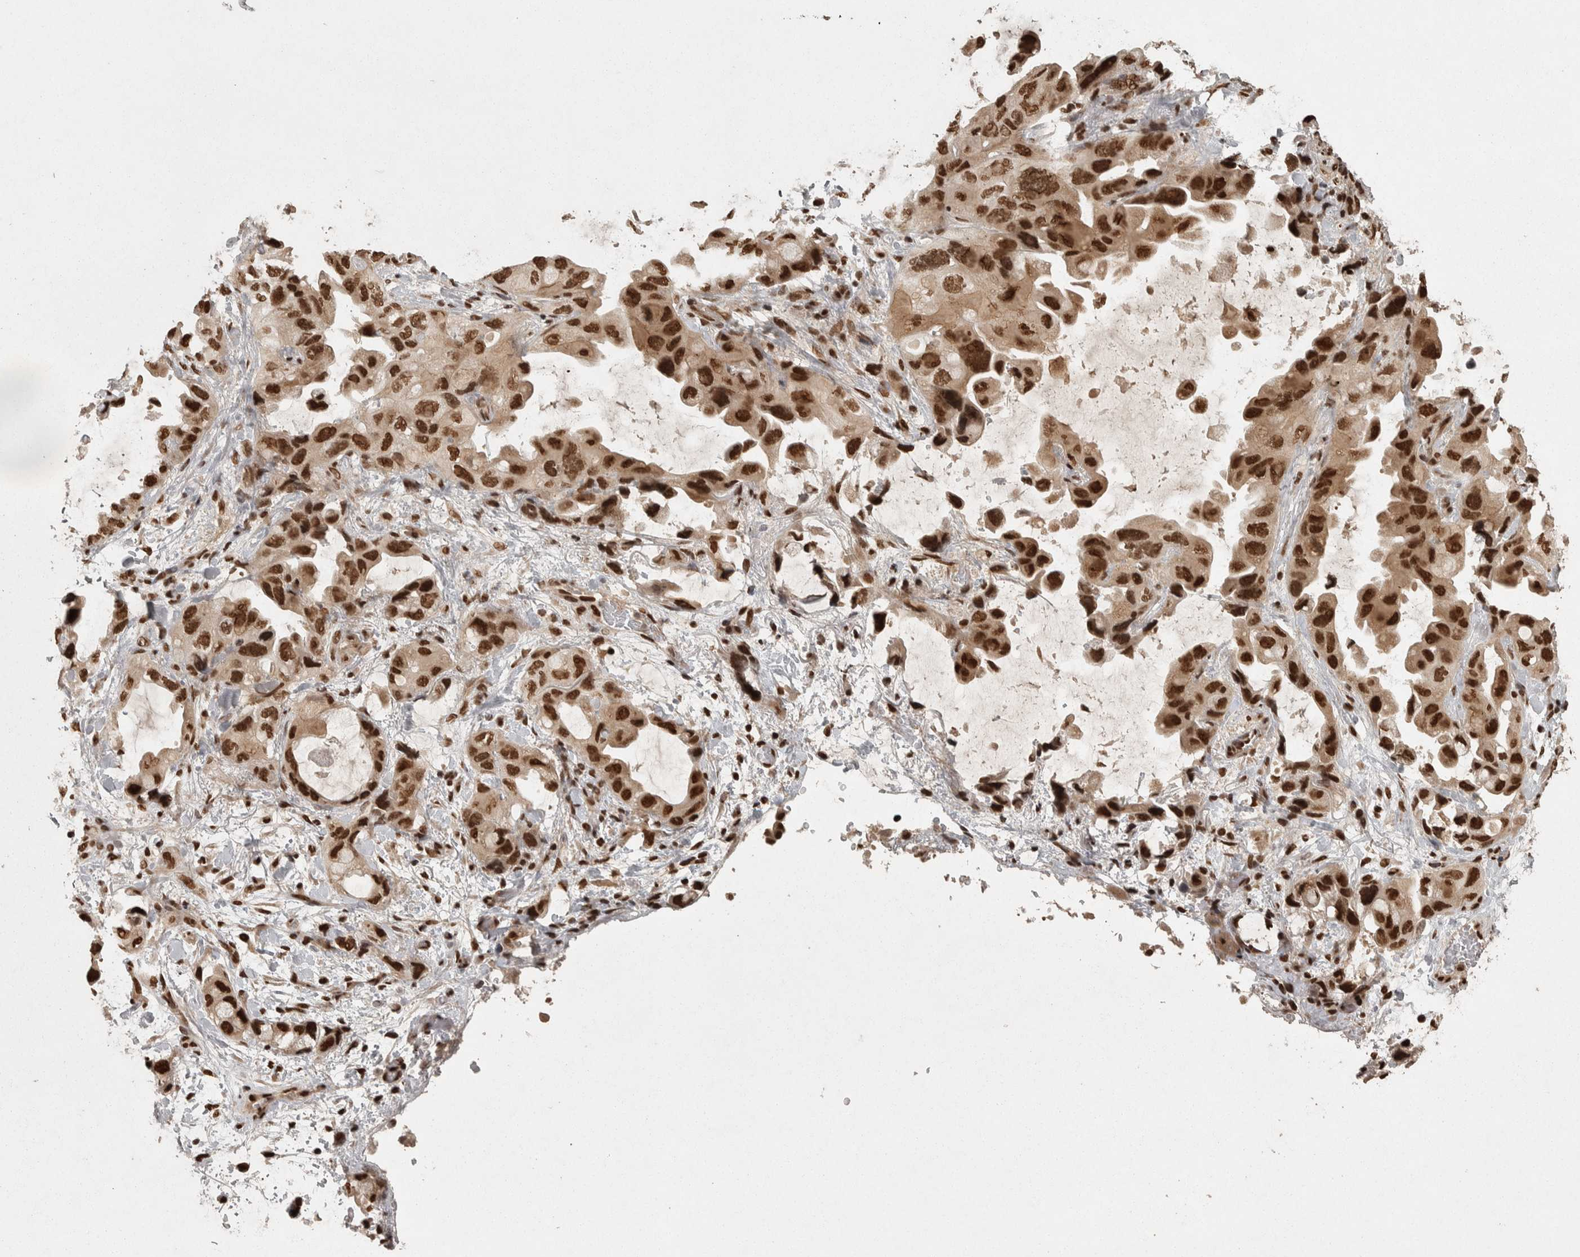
{"staining": {"intensity": "strong", "quantity": ">75%", "location": "nuclear"}, "tissue": "lung cancer", "cell_type": "Tumor cells", "image_type": "cancer", "snomed": [{"axis": "morphology", "description": "Squamous cell carcinoma, NOS"}, {"axis": "topography", "description": "Lung"}], "caption": "Lung cancer (squamous cell carcinoma) stained with a protein marker shows strong staining in tumor cells.", "gene": "ZFHX4", "patient": {"sex": "female", "age": 73}}